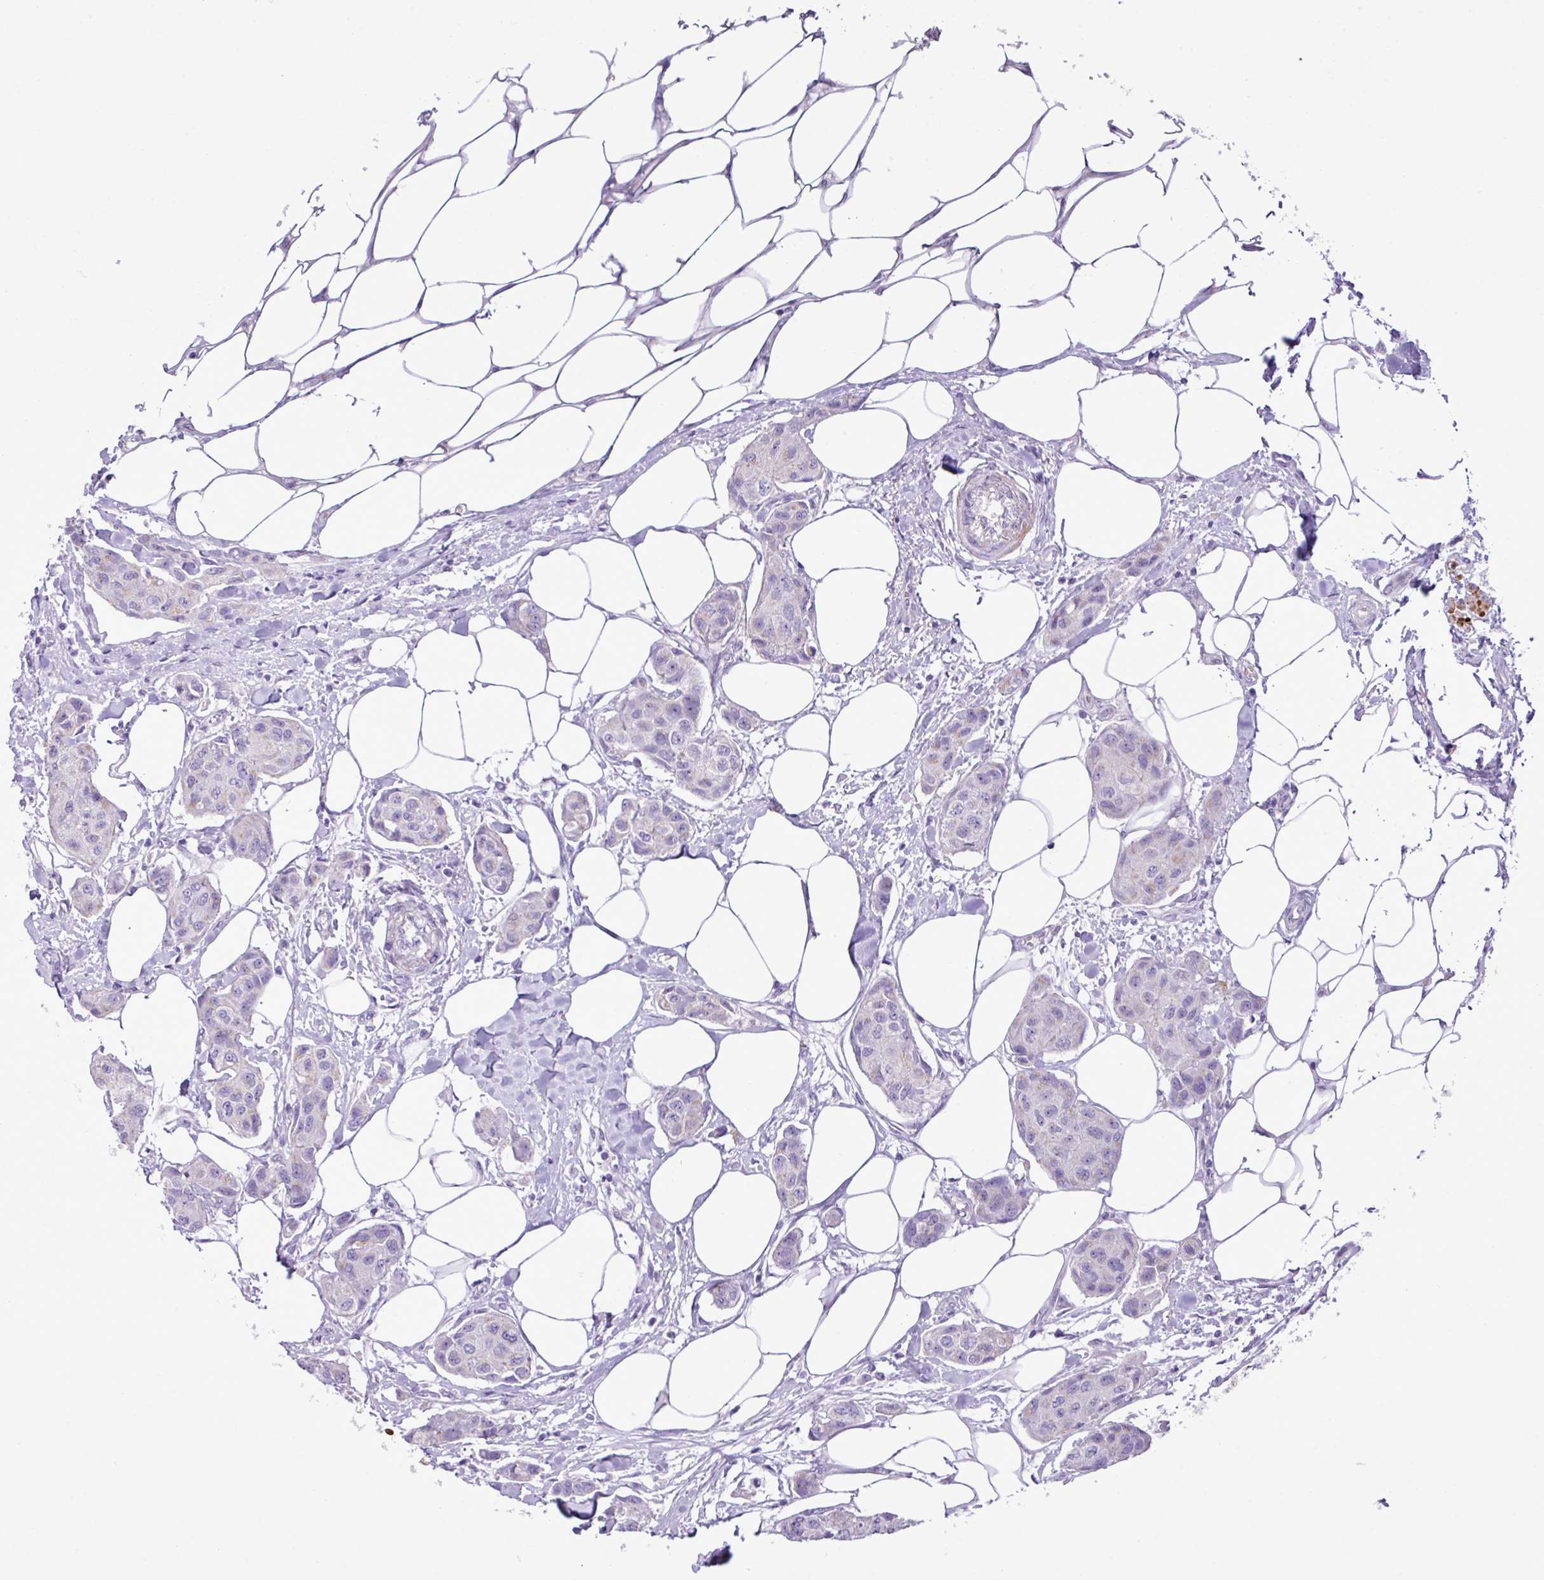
{"staining": {"intensity": "negative", "quantity": "none", "location": "none"}, "tissue": "breast cancer", "cell_type": "Tumor cells", "image_type": "cancer", "snomed": [{"axis": "morphology", "description": "Duct carcinoma"}, {"axis": "topography", "description": "Breast"}, {"axis": "topography", "description": "Lymph node"}], "caption": "Breast cancer (intraductal carcinoma) stained for a protein using immunohistochemistry demonstrates no expression tumor cells.", "gene": "ZSCAN5A", "patient": {"sex": "female", "age": 80}}